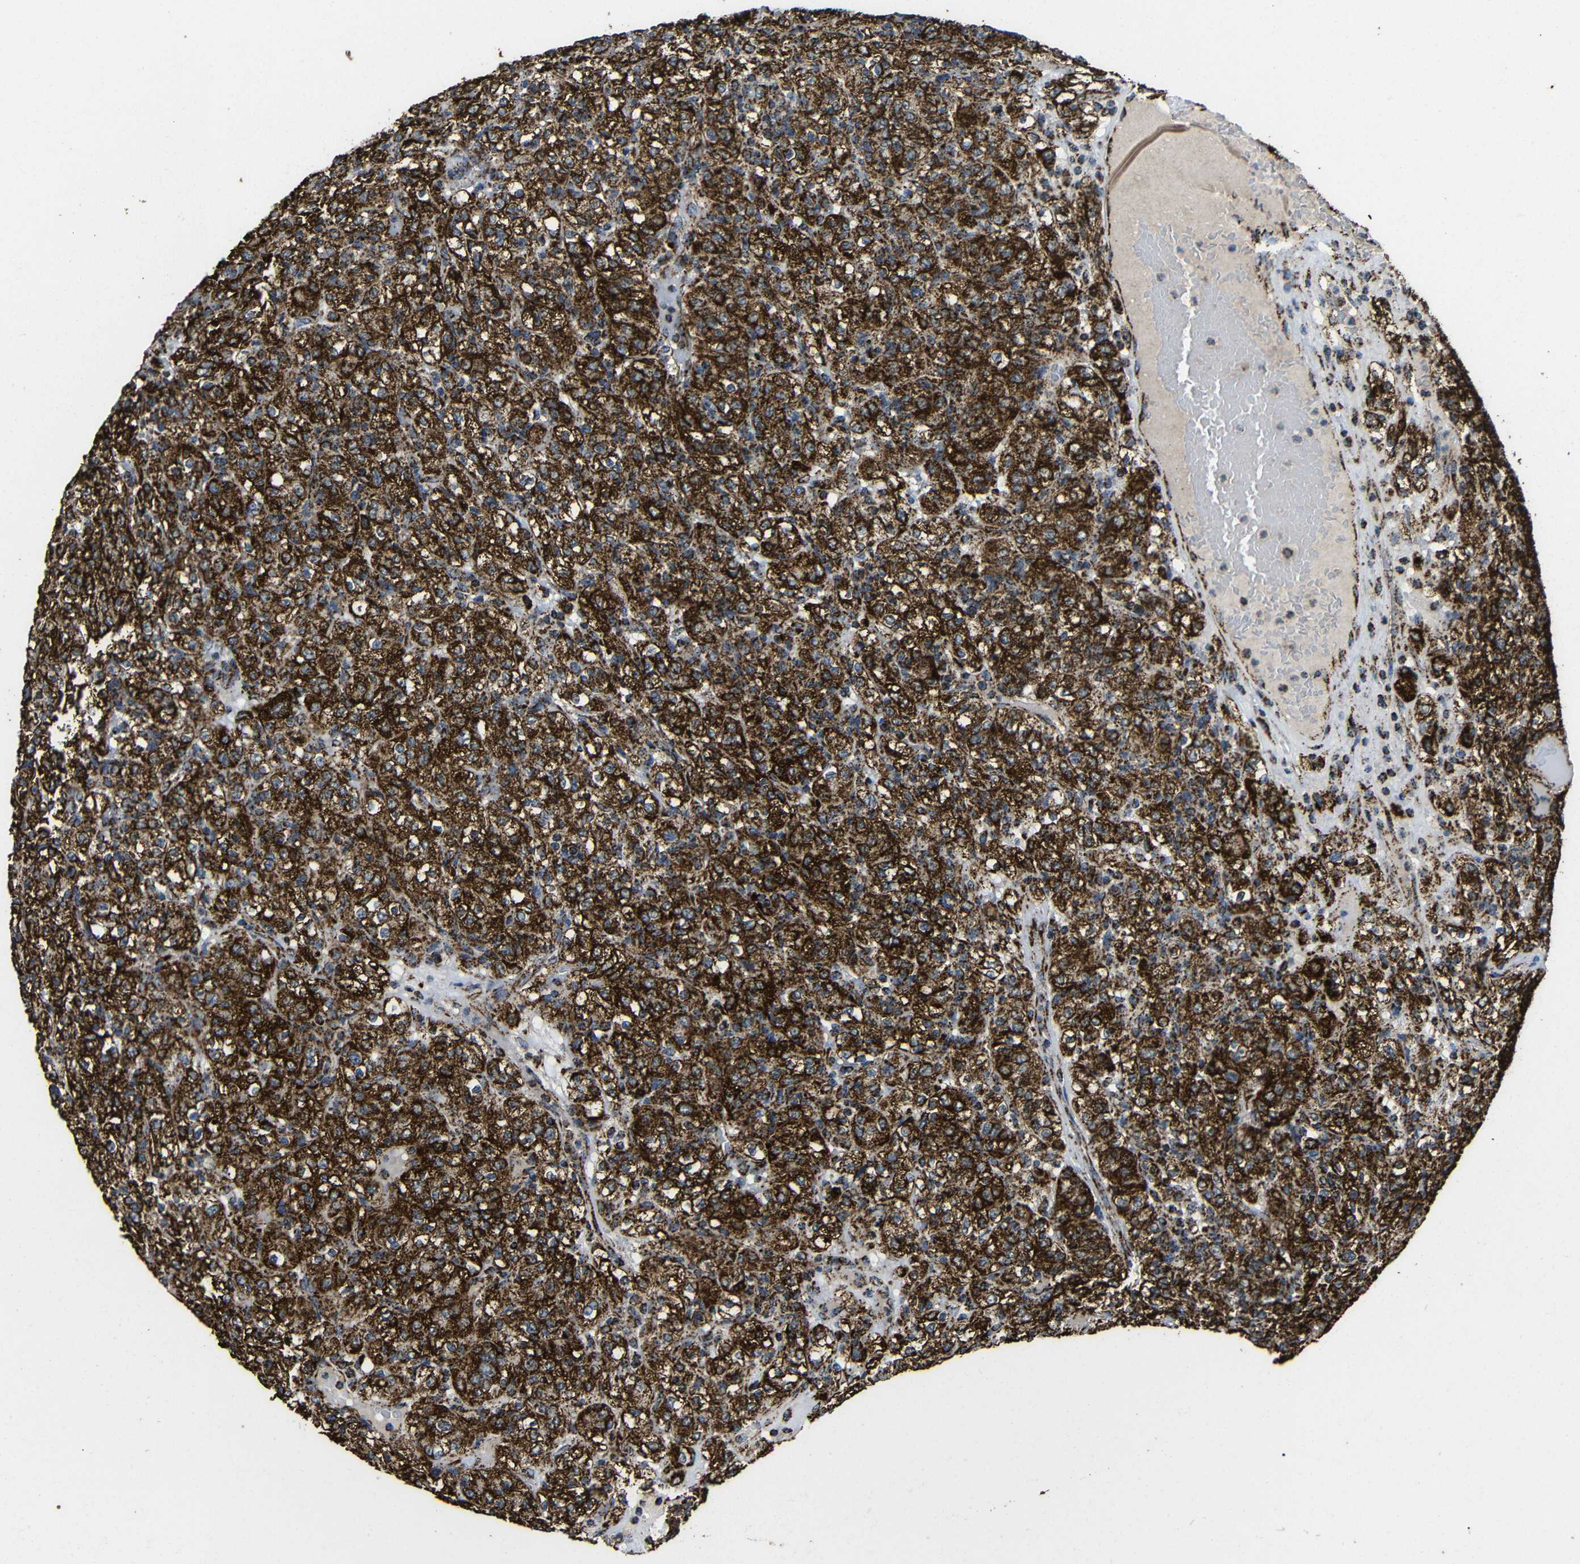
{"staining": {"intensity": "strong", "quantity": ">75%", "location": "cytoplasmic/membranous"}, "tissue": "renal cancer", "cell_type": "Tumor cells", "image_type": "cancer", "snomed": [{"axis": "morphology", "description": "Normal tissue, NOS"}, {"axis": "morphology", "description": "Adenocarcinoma, NOS"}, {"axis": "topography", "description": "Kidney"}], "caption": "Tumor cells display strong cytoplasmic/membranous positivity in about >75% of cells in adenocarcinoma (renal).", "gene": "ATP5F1A", "patient": {"sex": "female", "age": 72}}